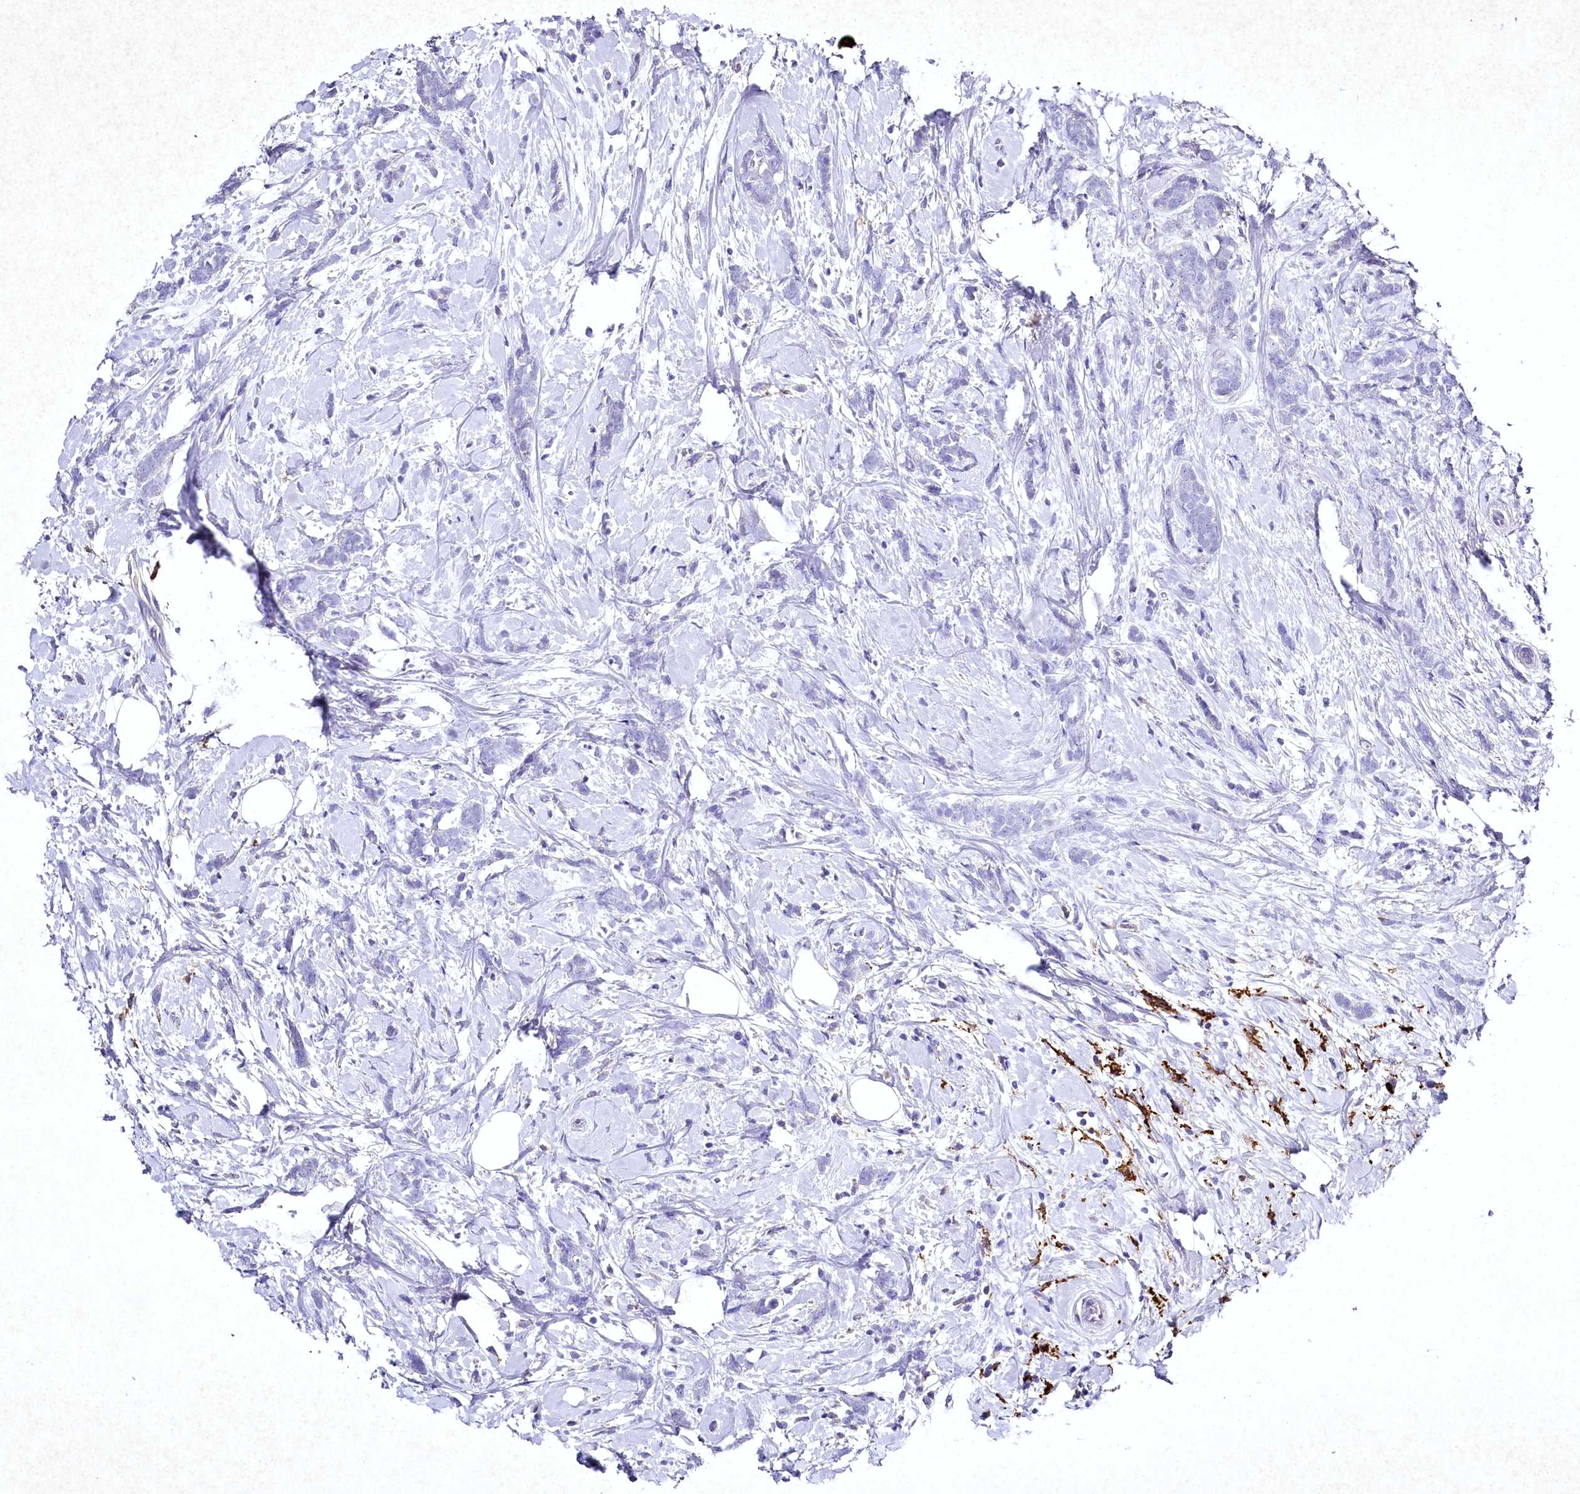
{"staining": {"intensity": "negative", "quantity": "none", "location": "none"}, "tissue": "breast cancer", "cell_type": "Tumor cells", "image_type": "cancer", "snomed": [{"axis": "morphology", "description": "Lobular carcinoma"}, {"axis": "topography", "description": "Breast"}], "caption": "Human breast cancer (lobular carcinoma) stained for a protein using immunohistochemistry (IHC) shows no positivity in tumor cells.", "gene": "CLEC4M", "patient": {"sex": "female", "age": 58}}